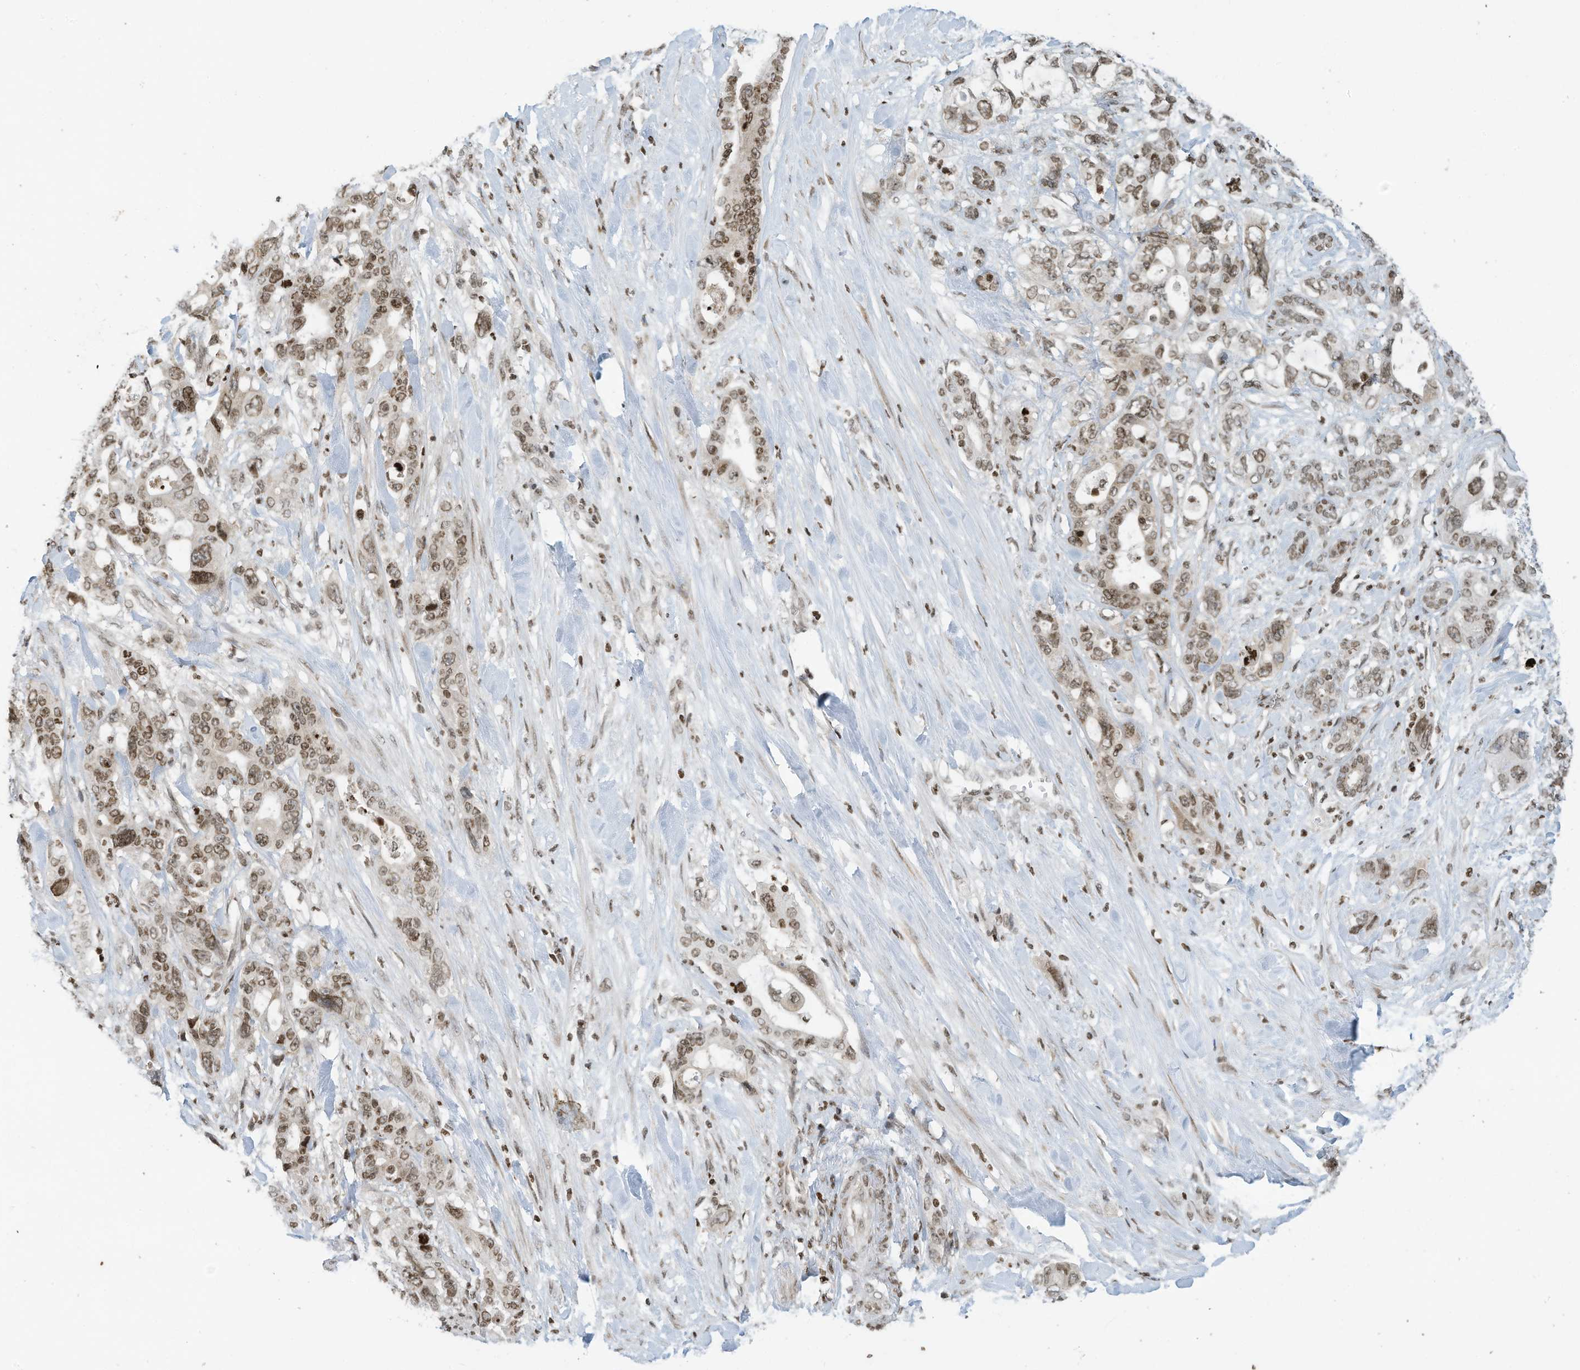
{"staining": {"intensity": "moderate", "quantity": ">75%", "location": "nuclear"}, "tissue": "pancreatic cancer", "cell_type": "Tumor cells", "image_type": "cancer", "snomed": [{"axis": "morphology", "description": "Adenocarcinoma, NOS"}, {"axis": "topography", "description": "Pancreas"}], "caption": "This photomicrograph demonstrates IHC staining of adenocarcinoma (pancreatic), with medium moderate nuclear positivity in approximately >75% of tumor cells.", "gene": "ADI1", "patient": {"sex": "male", "age": 46}}